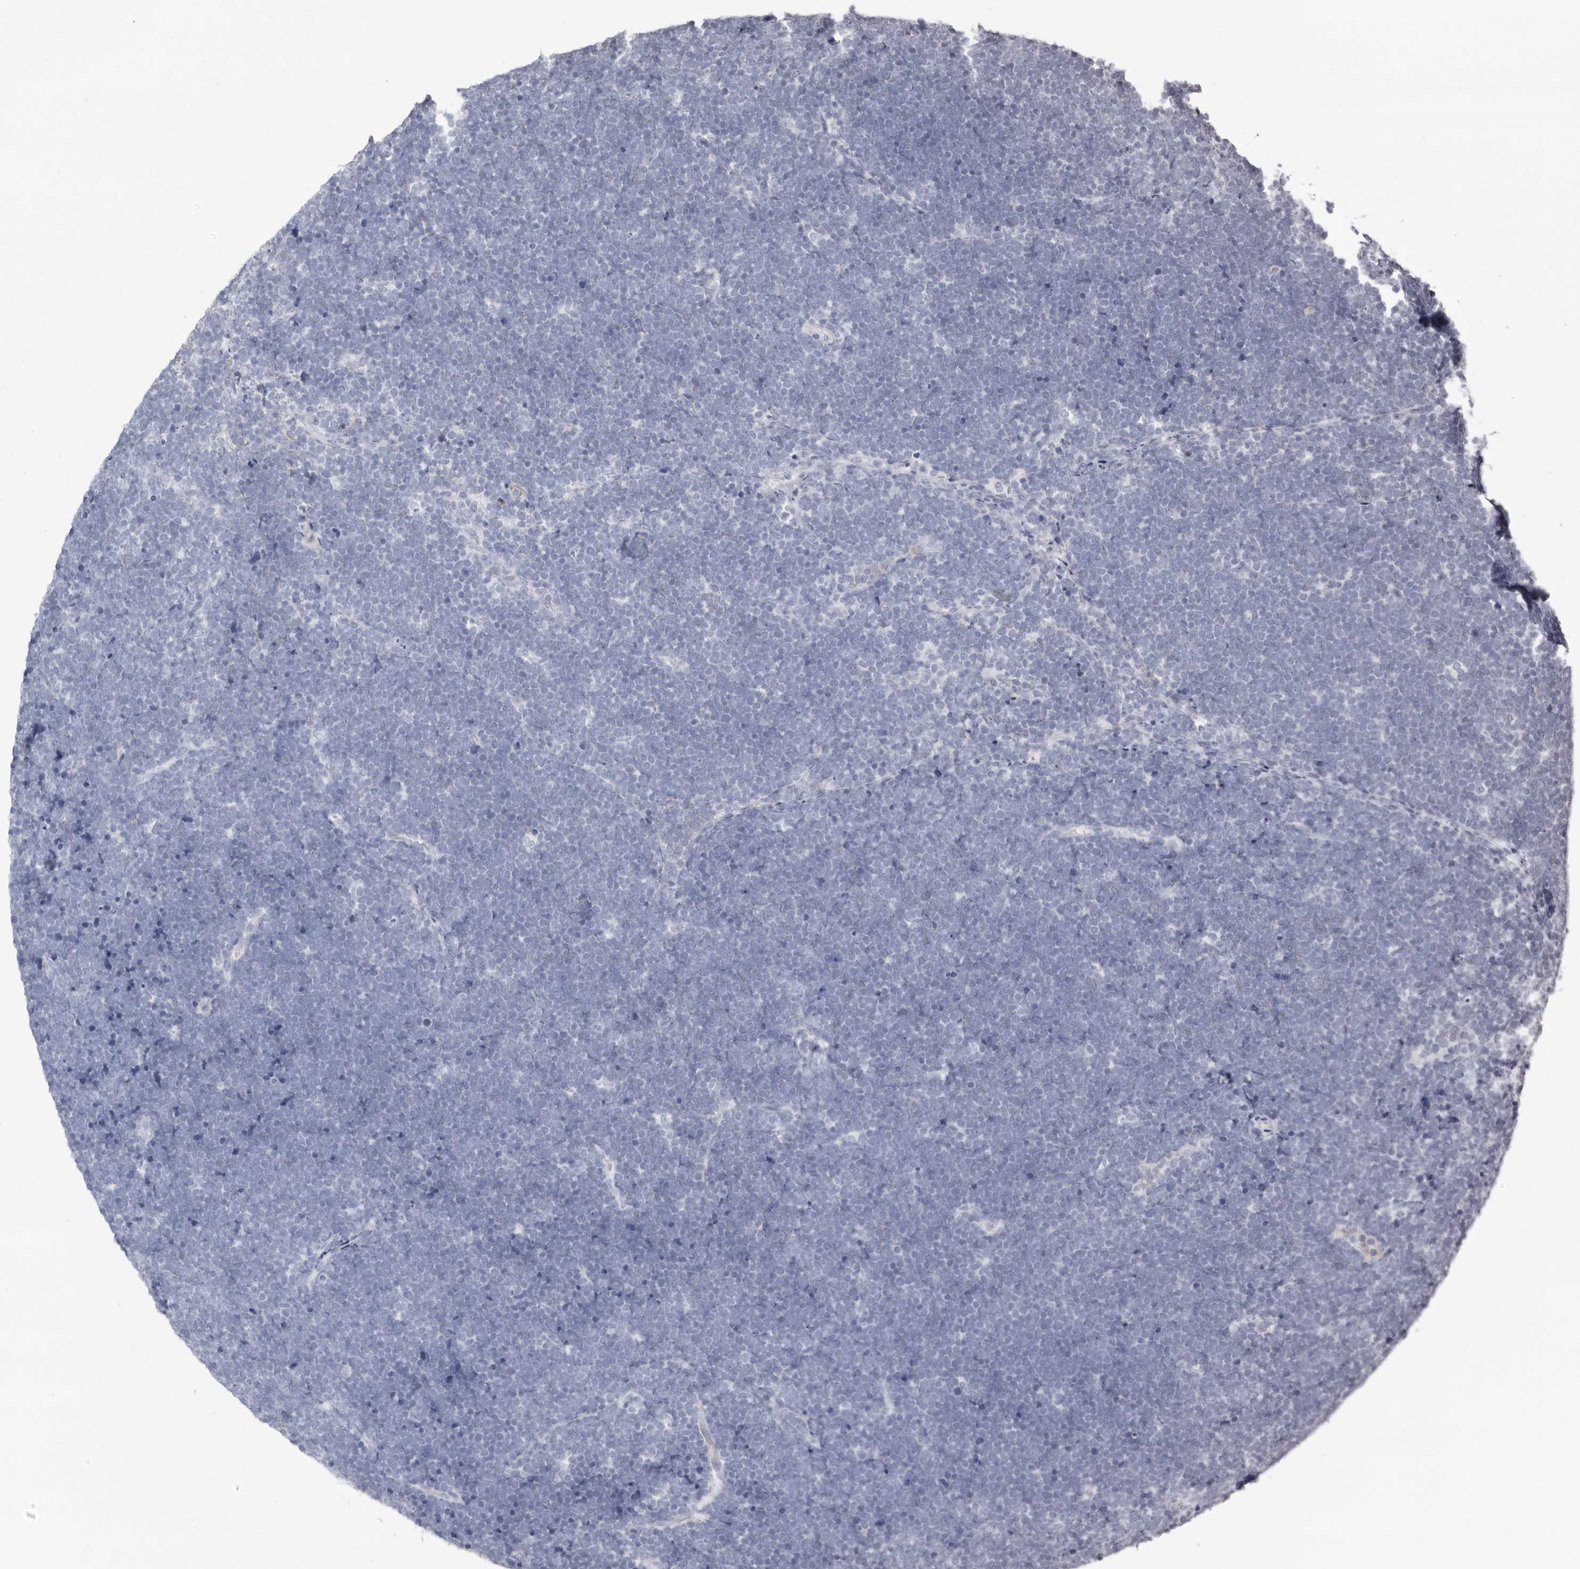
{"staining": {"intensity": "negative", "quantity": "none", "location": "none"}, "tissue": "lymphoma", "cell_type": "Tumor cells", "image_type": "cancer", "snomed": [{"axis": "morphology", "description": "Malignant lymphoma, non-Hodgkin's type, High grade"}, {"axis": "topography", "description": "Lymph node"}], "caption": "Immunohistochemical staining of lymphoma displays no significant staining in tumor cells.", "gene": "LPO", "patient": {"sex": "male", "age": 13}}